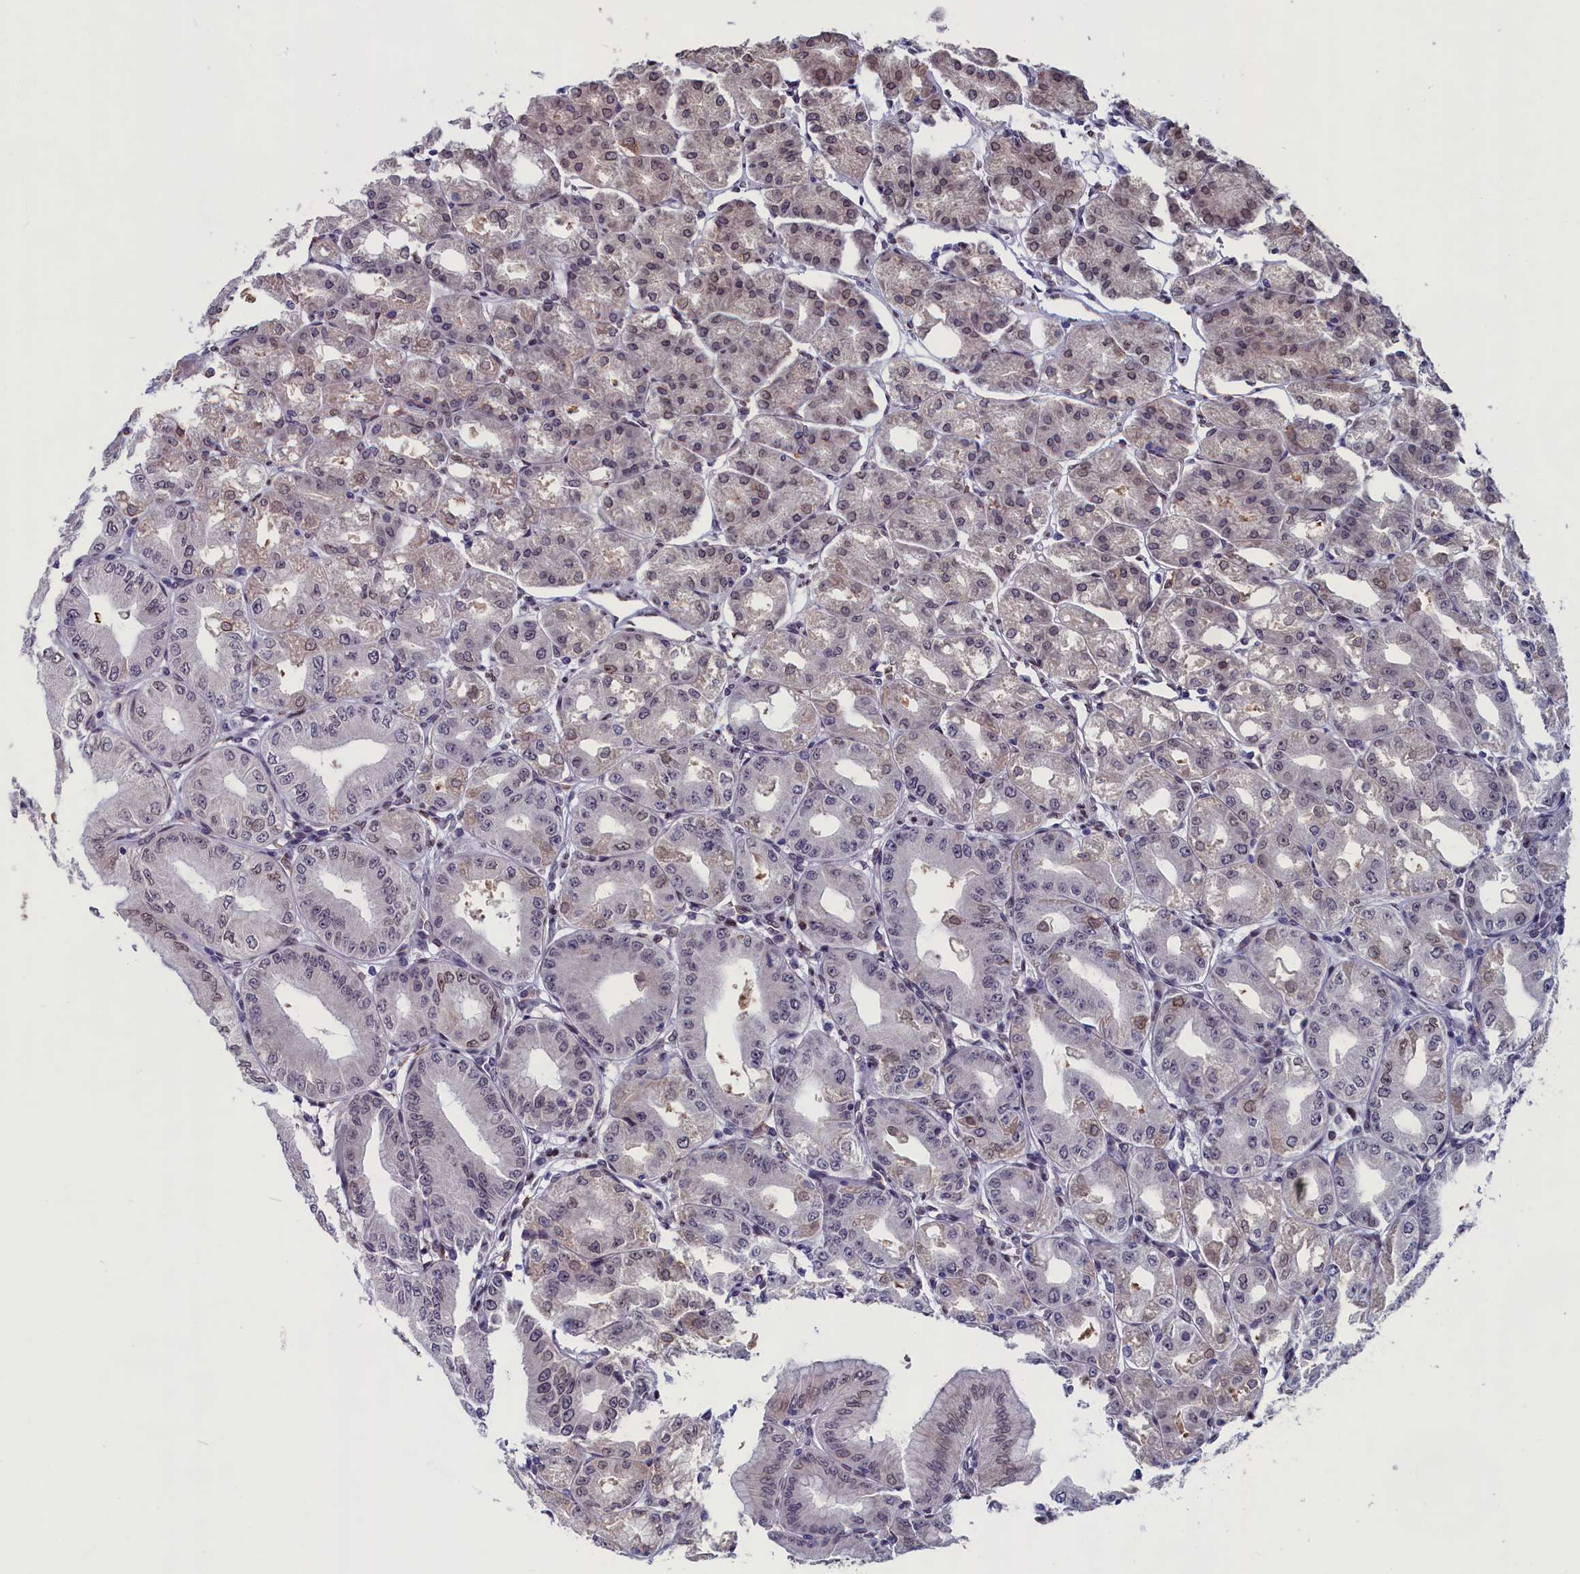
{"staining": {"intensity": "strong", "quantity": "25%-75%", "location": "cytoplasmic/membranous,nuclear"}, "tissue": "stomach", "cell_type": "Glandular cells", "image_type": "normal", "snomed": [{"axis": "morphology", "description": "Normal tissue, NOS"}, {"axis": "topography", "description": "Stomach, lower"}], "caption": "Immunohistochemical staining of unremarkable stomach exhibits high levels of strong cytoplasmic/membranous,nuclear expression in about 25%-75% of glandular cells. The staining was performed using DAB, with brown indicating positive protein expression. Nuclei are stained blue with hematoxylin.", "gene": "GPSM1", "patient": {"sex": "male", "age": 71}}